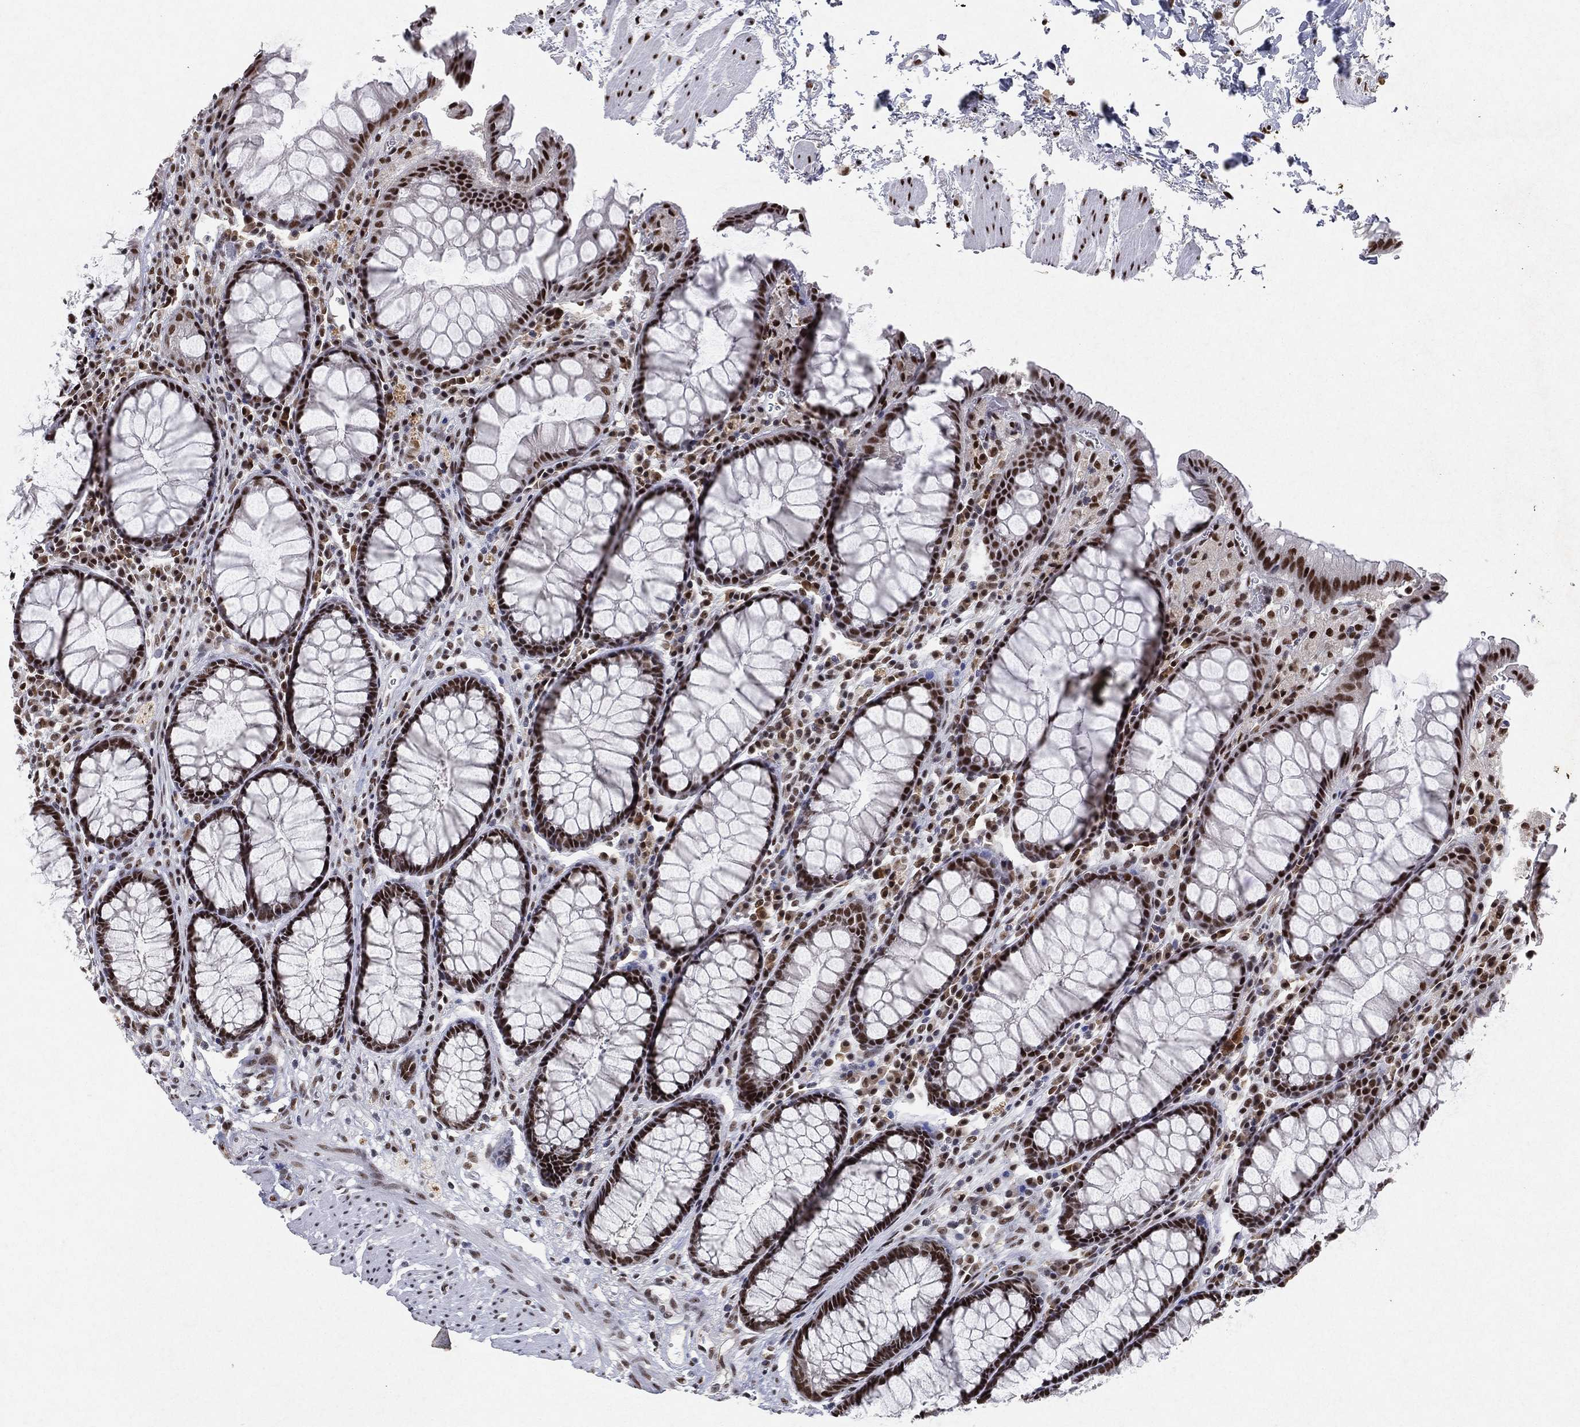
{"staining": {"intensity": "strong", "quantity": ">75%", "location": "nuclear"}, "tissue": "rectum", "cell_type": "Glandular cells", "image_type": "normal", "snomed": [{"axis": "morphology", "description": "Normal tissue, NOS"}, {"axis": "topography", "description": "Rectum"}], "caption": "Immunohistochemistry (IHC) (DAB (3,3'-diaminobenzidine)) staining of normal human rectum reveals strong nuclear protein staining in approximately >75% of glandular cells. The protein is shown in brown color, while the nuclei are stained blue.", "gene": "DDX27", "patient": {"sex": "female", "age": 68}}